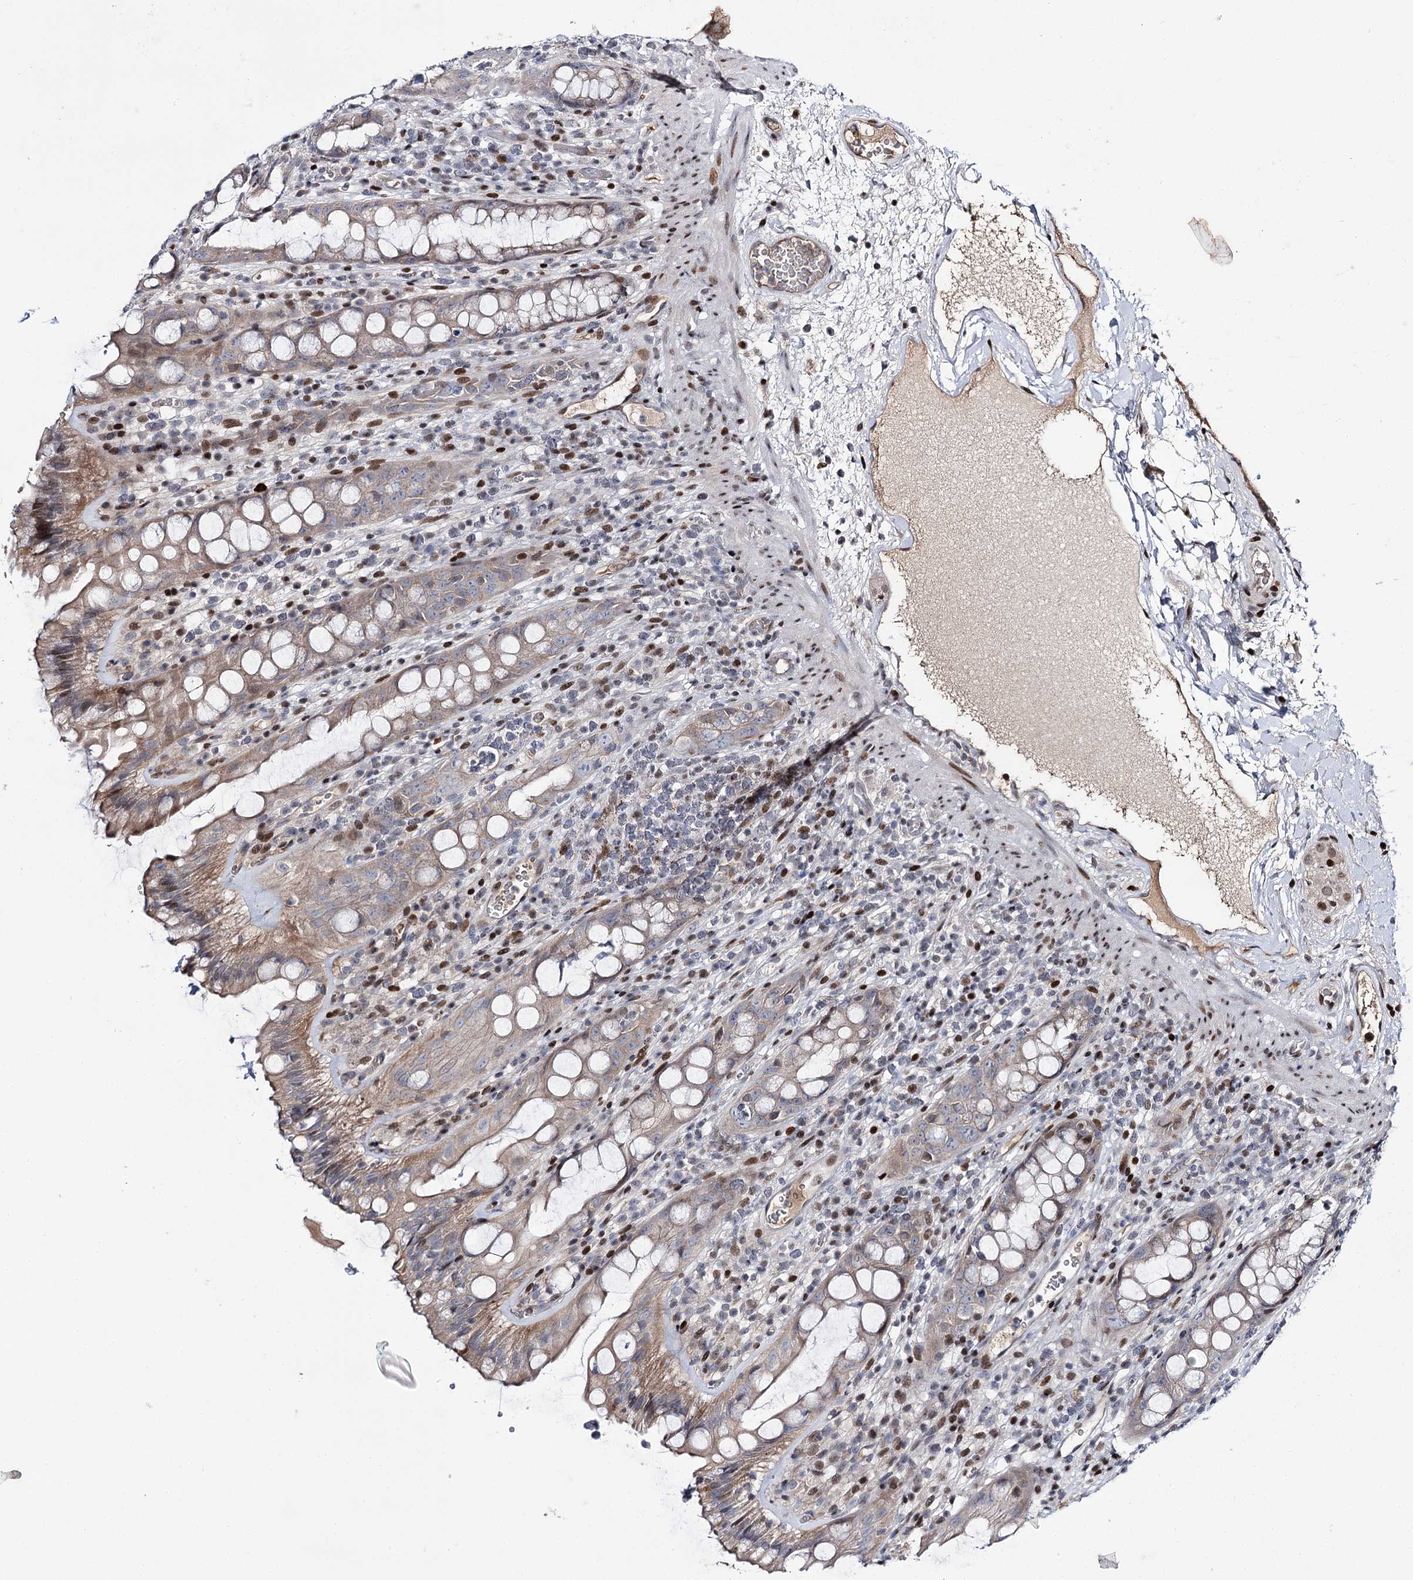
{"staining": {"intensity": "moderate", "quantity": "25%-75%", "location": "cytoplasmic/membranous,nuclear"}, "tissue": "rectum", "cell_type": "Glandular cells", "image_type": "normal", "snomed": [{"axis": "morphology", "description": "Normal tissue, NOS"}, {"axis": "topography", "description": "Rectum"}], "caption": "A medium amount of moderate cytoplasmic/membranous,nuclear positivity is present in approximately 25%-75% of glandular cells in normal rectum.", "gene": "ITFG2", "patient": {"sex": "female", "age": 57}}